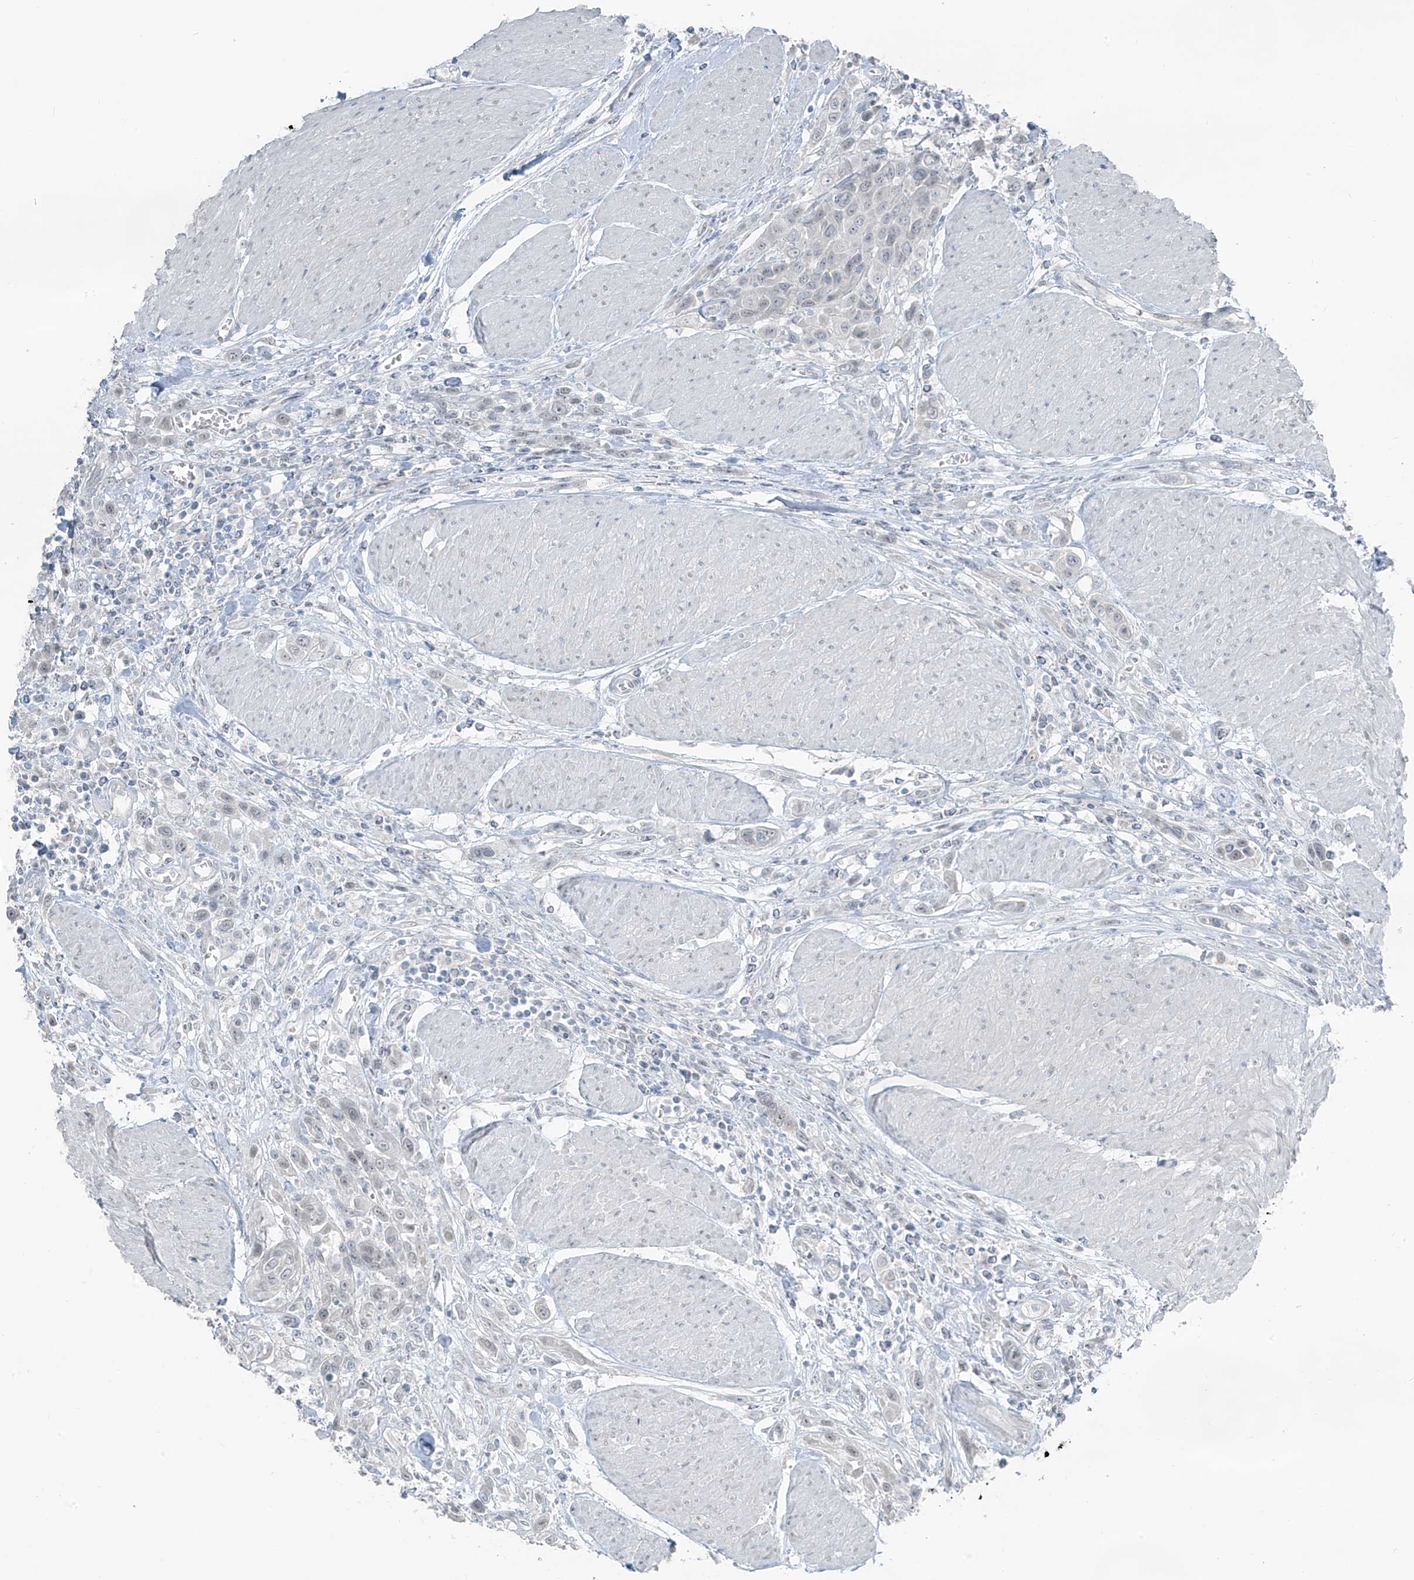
{"staining": {"intensity": "negative", "quantity": "none", "location": "none"}, "tissue": "urothelial cancer", "cell_type": "Tumor cells", "image_type": "cancer", "snomed": [{"axis": "morphology", "description": "Urothelial carcinoma, High grade"}, {"axis": "topography", "description": "Urinary bladder"}], "caption": "Human urothelial cancer stained for a protein using IHC displays no expression in tumor cells.", "gene": "PRDM6", "patient": {"sex": "male", "age": 50}}